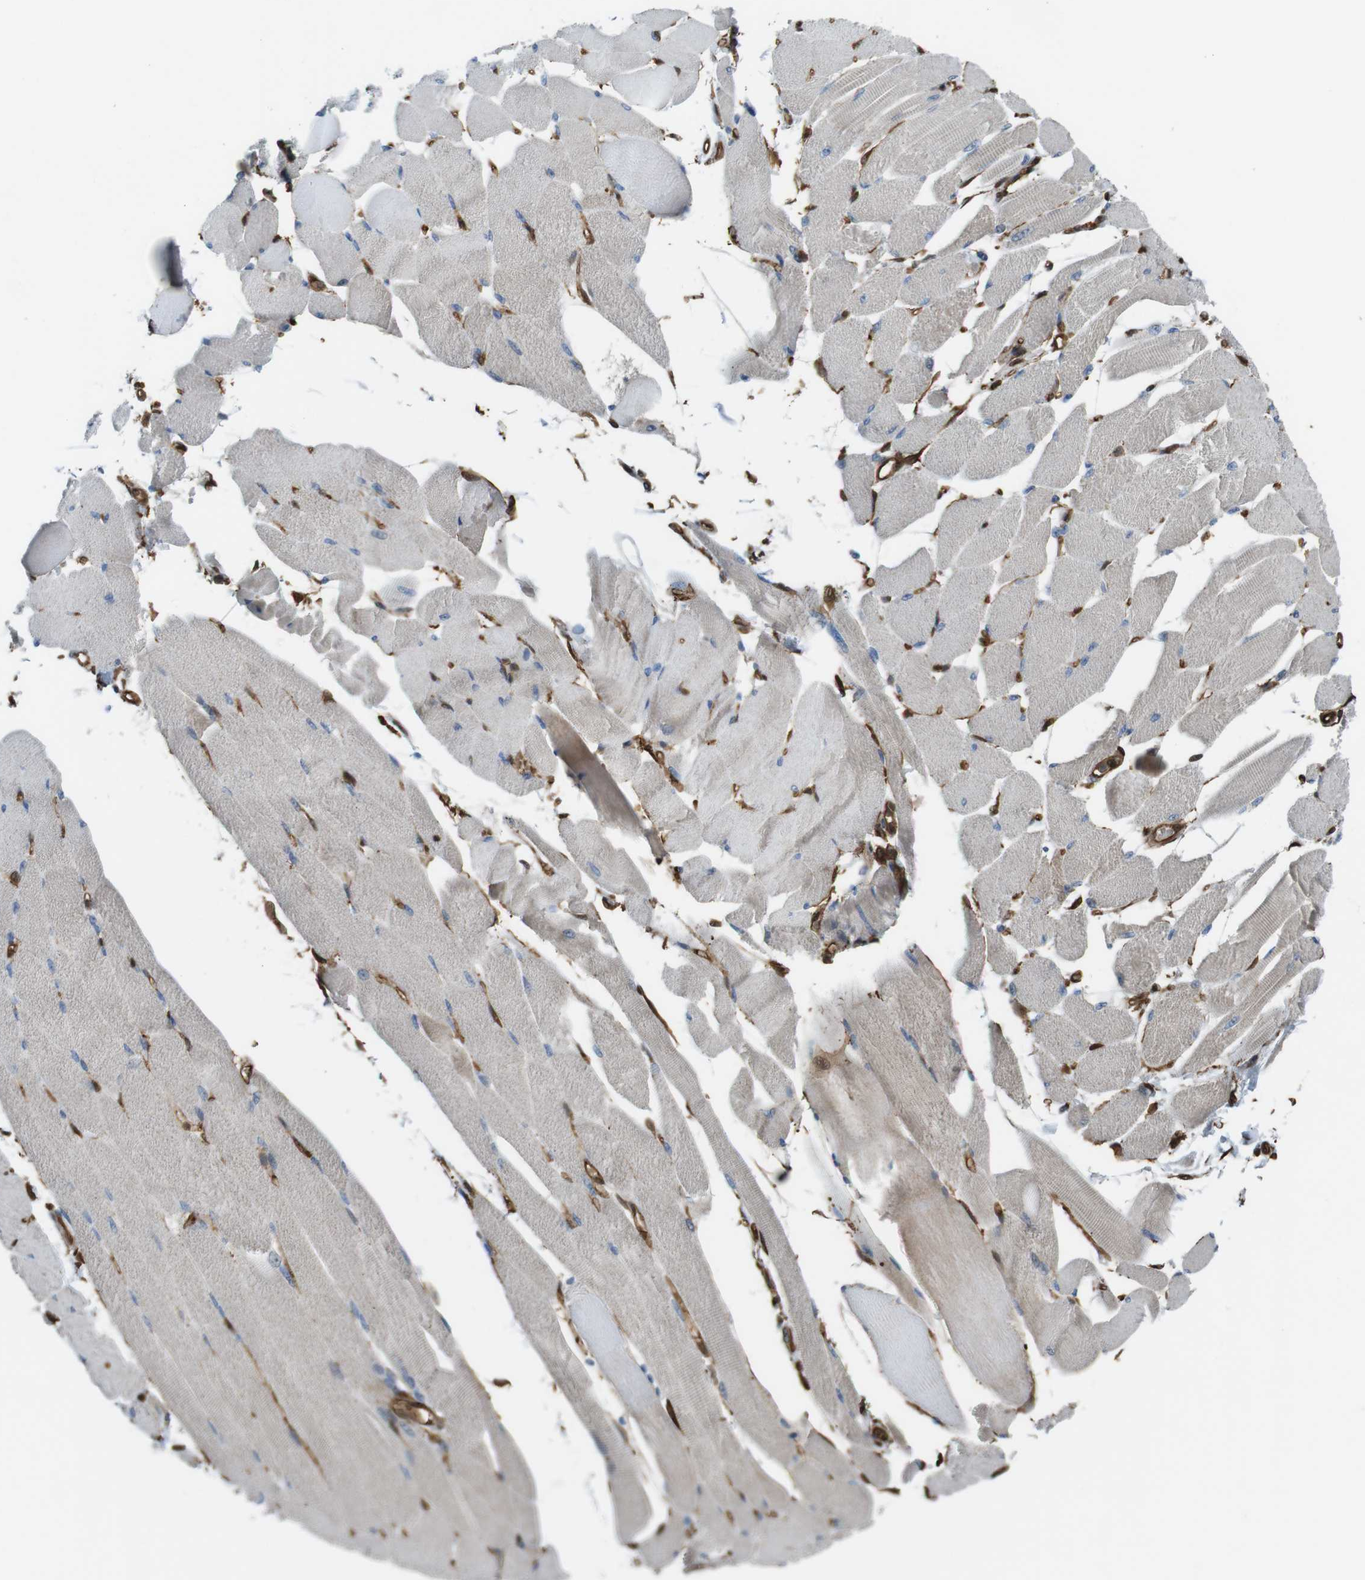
{"staining": {"intensity": "weak", "quantity": ">75%", "location": "cytoplasmic/membranous"}, "tissue": "skeletal muscle", "cell_type": "Myocytes", "image_type": "normal", "snomed": [{"axis": "morphology", "description": "Normal tissue, NOS"}, {"axis": "topography", "description": "Skeletal muscle"}, {"axis": "topography", "description": "Peripheral nerve tissue"}], "caption": "Immunohistochemistry image of normal human skeletal muscle stained for a protein (brown), which shows low levels of weak cytoplasmic/membranous staining in about >75% of myocytes.", "gene": "ARHGDIA", "patient": {"sex": "female", "age": 84}}